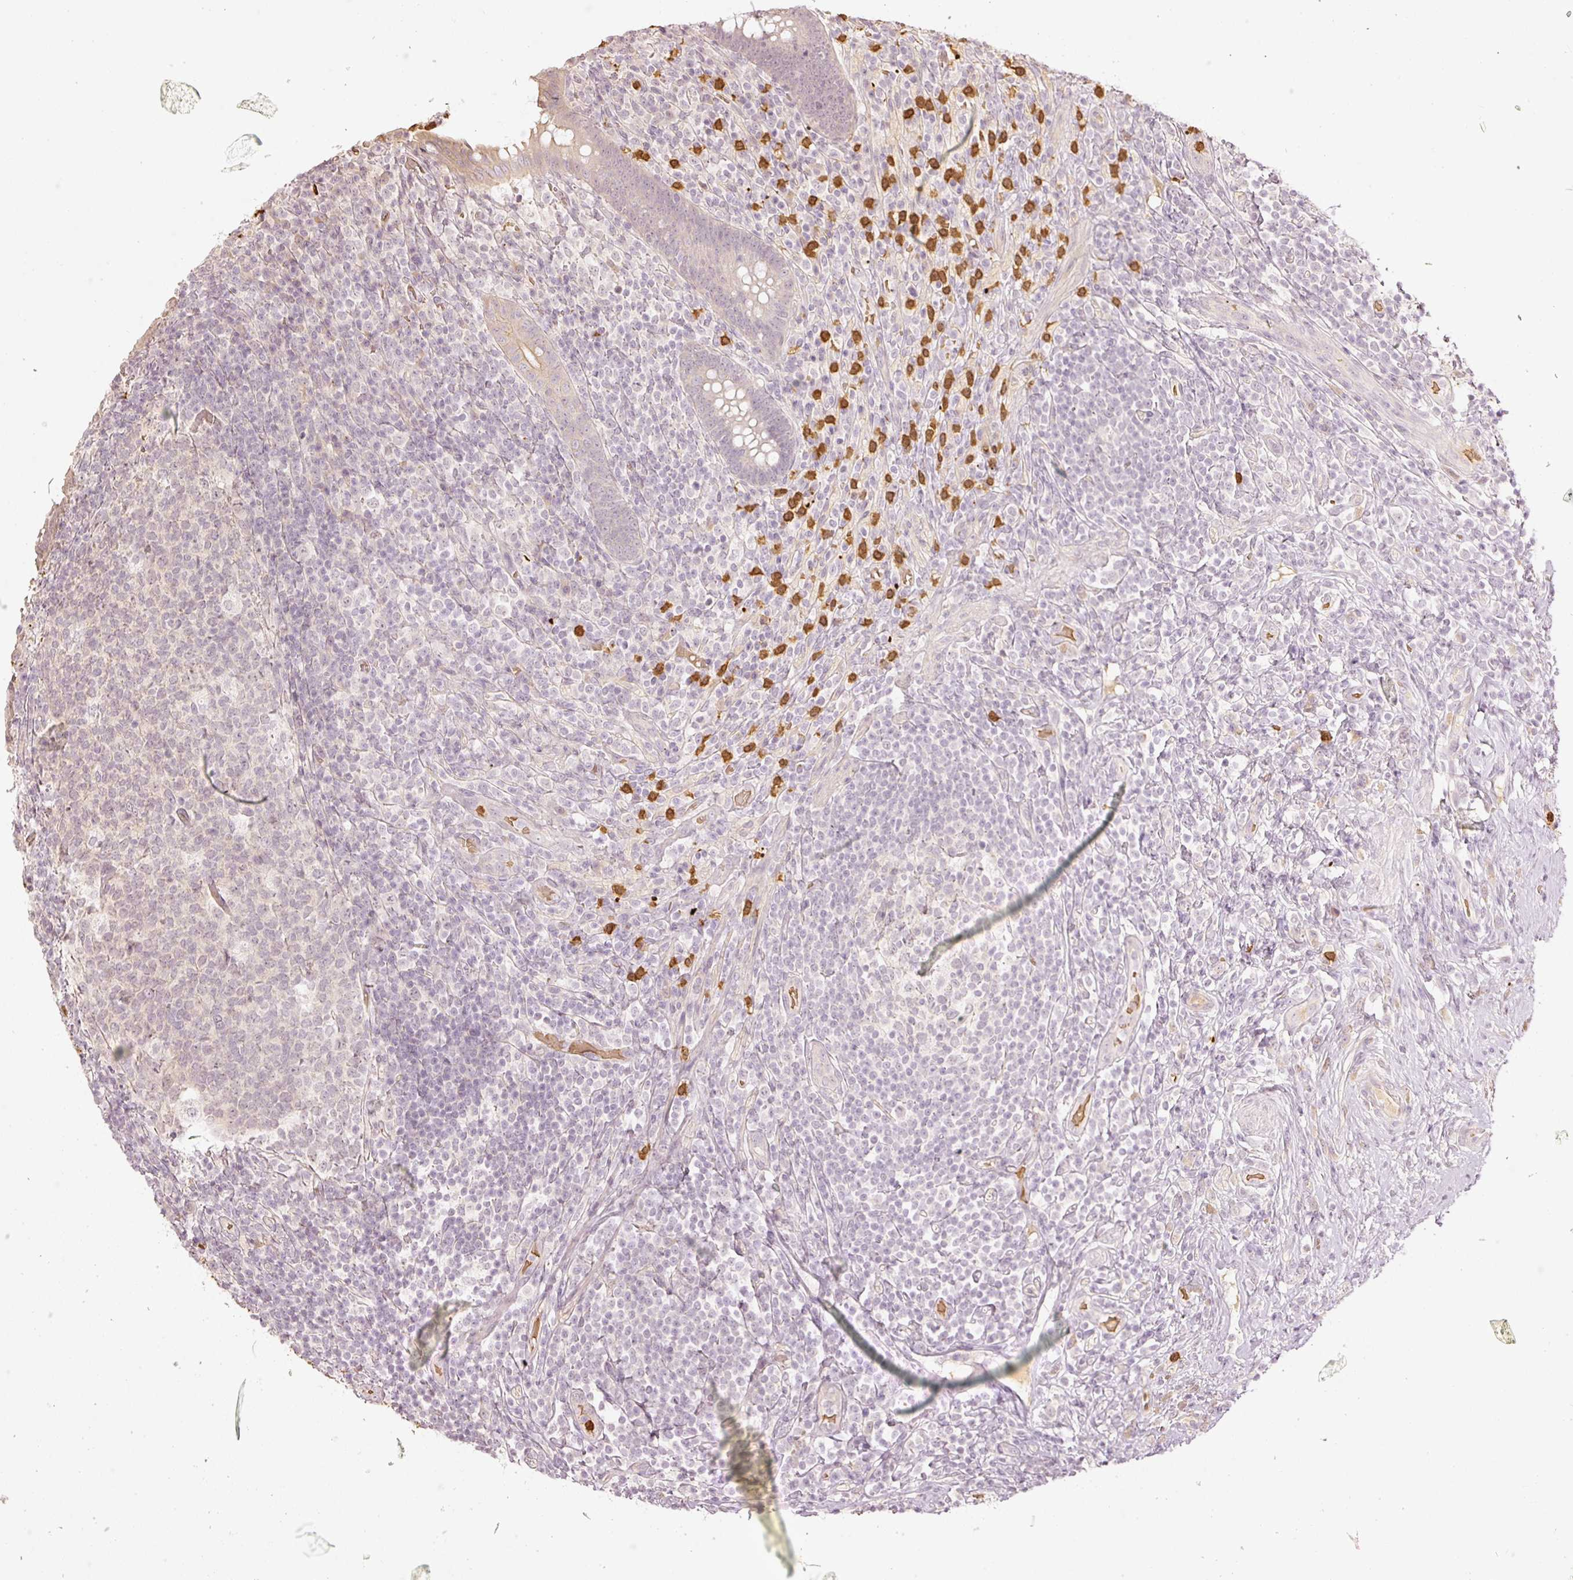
{"staining": {"intensity": "weak", "quantity": "25%-75%", "location": "cytoplasmic/membranous"}, "tissue": "appendix", "cell_type": "Glandular cells", "image_type": "normal", "snomed": [{"axis": "morphology", "description": "Normal tissue, NOS"}, {"axis": "topography", "description": "Appendix"}], "caption": "Immunohistochemical staining of benign human appendix shows low levels of weak cytoplasmic/membranous positivity in about 25%-75% of glandular cells.", "gene": "GZMA", "patient": {"sex": "female", "age": 43}}